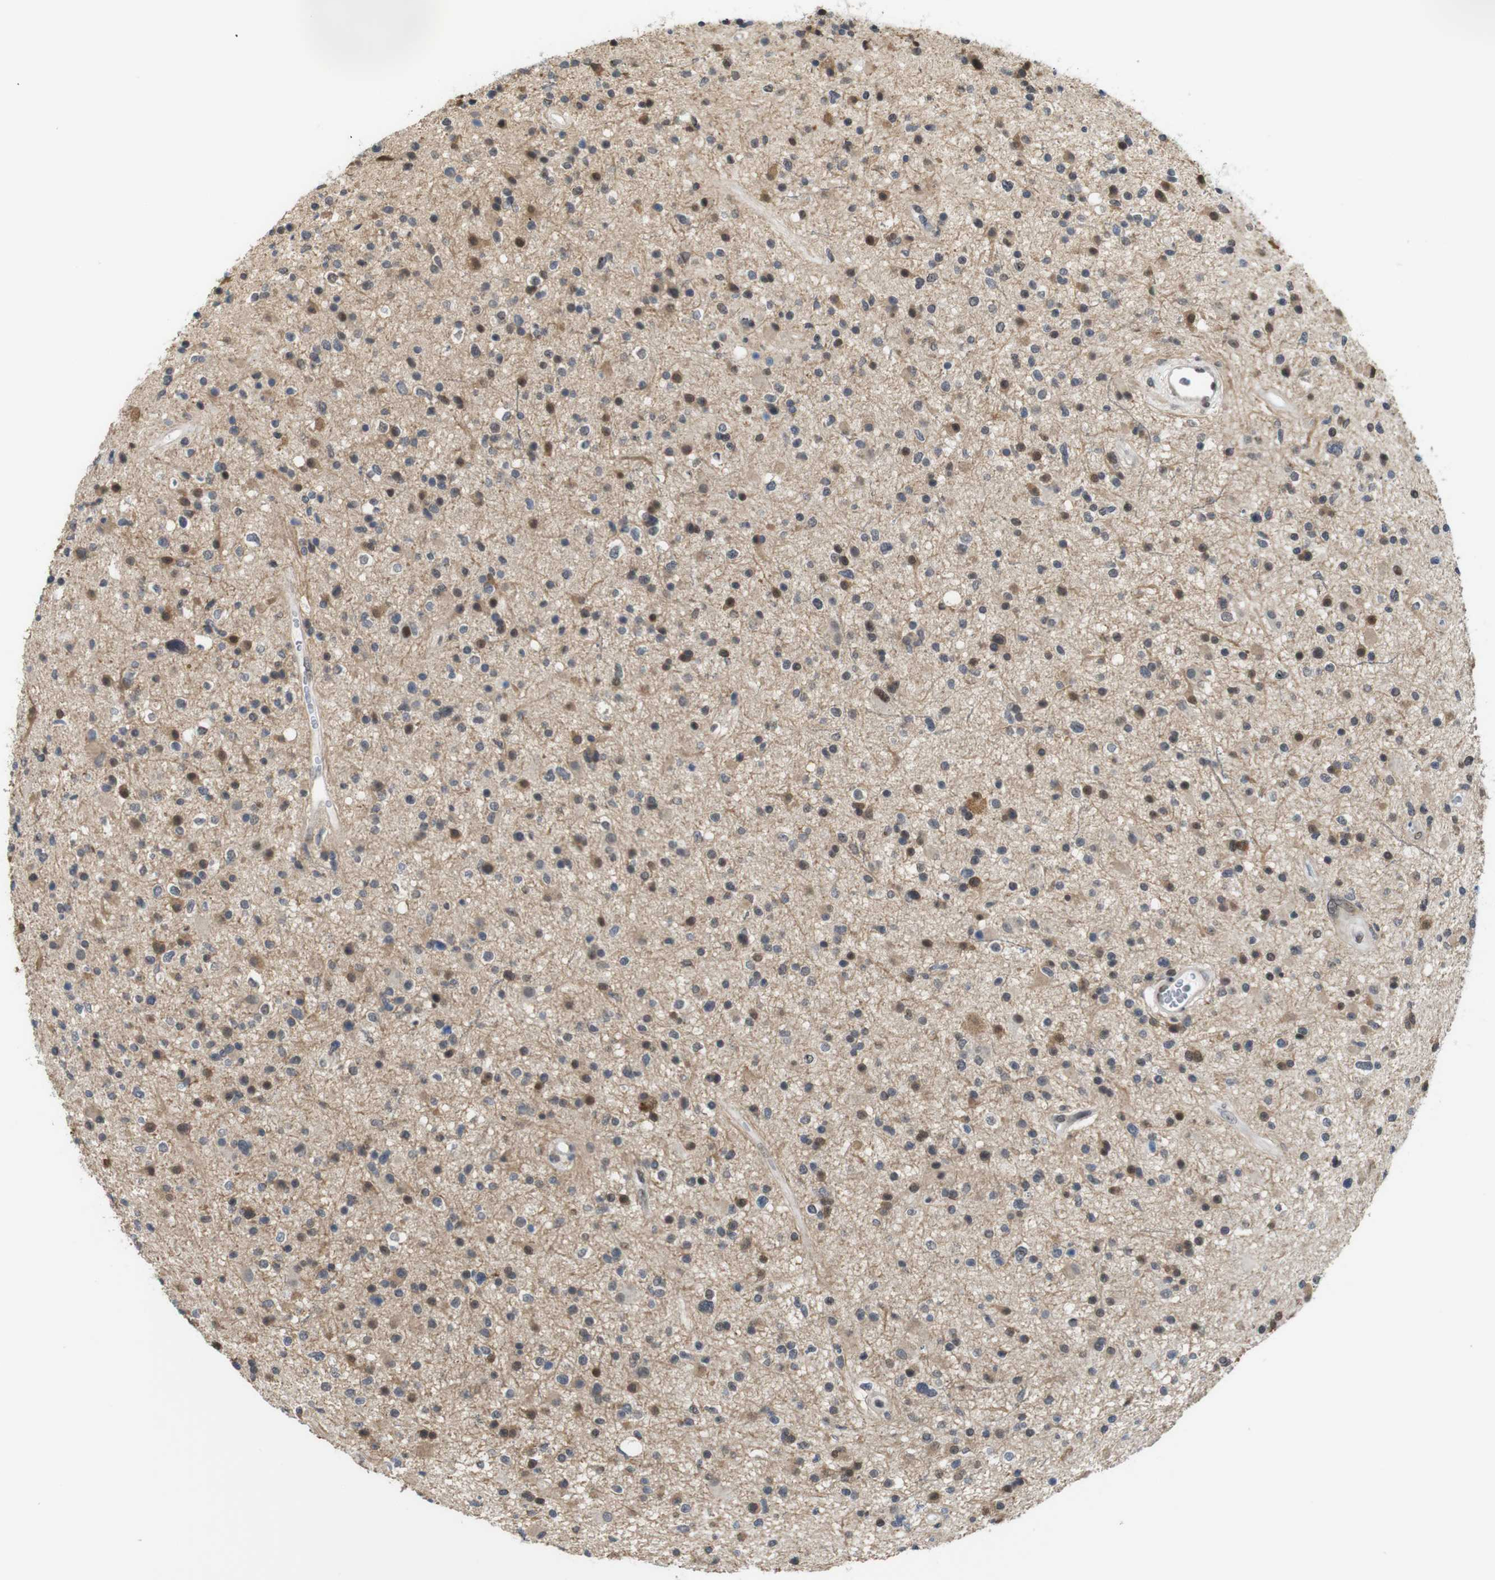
{"staining": {"intensity": "moderate", "quantity": "<25%", "location": "cytoplasmic/membranous,nuclear"}, "tissue": "glioma", "cell_type": "Tumor cells", "image_type": "cancer", "snomed": [{"axis": "morphology", "description": "Glioma, malignant, High grade"}, {"axis": "topography", "description": "Brain"}], "caption": "Protein staining exhibits moderate cytoplasmic/membranous and nuclear positivity in about <25% of tumor cells in glioma. (IHC, brightfield microscopy, high magnification).", "gene": "PNMA8A", "patient": {"sex": "male", "age": 33}}